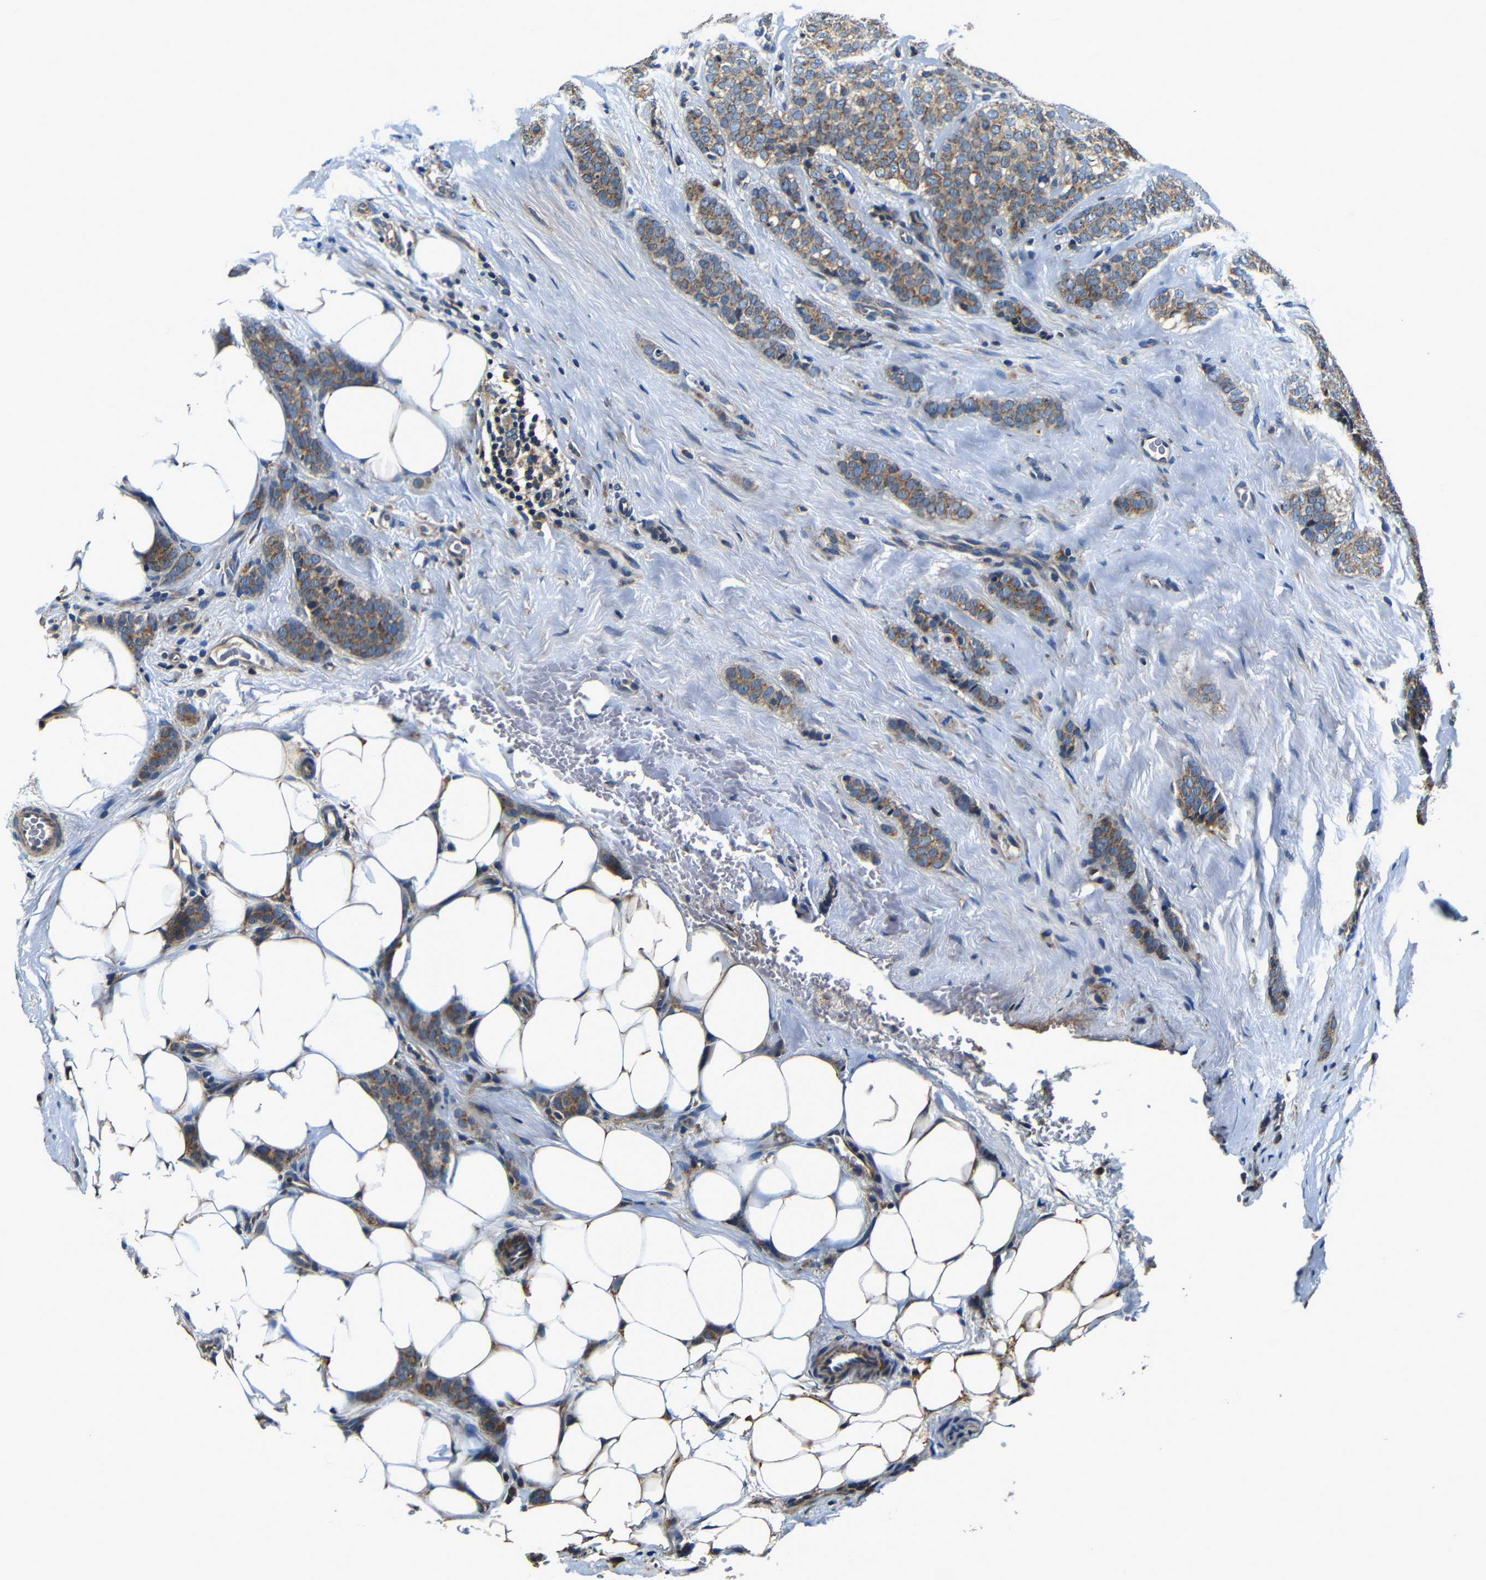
{"staining": {"intensity": "moderate", "quantity": "25%-75%", "location": "cytoplasmic/membranous"}, "tissue": "breast cancer", "cell_type": "Tumor cells", "image_type": "cancer", "snomed": [{"axis": "morphology", "description": "Lobular carcinoma"}, {"axis": "topography", "description": "Skin"}, {"axis": "topography", "description": "Breast"}], "caption": "Immunohistochemistry (IHC) (DAB) staining of lobular carcinoma (breast) shows moderate cytoplasmic/membranous protein positivity in about 25%-75% of tumor cells.", "gene": "MTX1", "patient": {"sex": "female", "age": 46}}